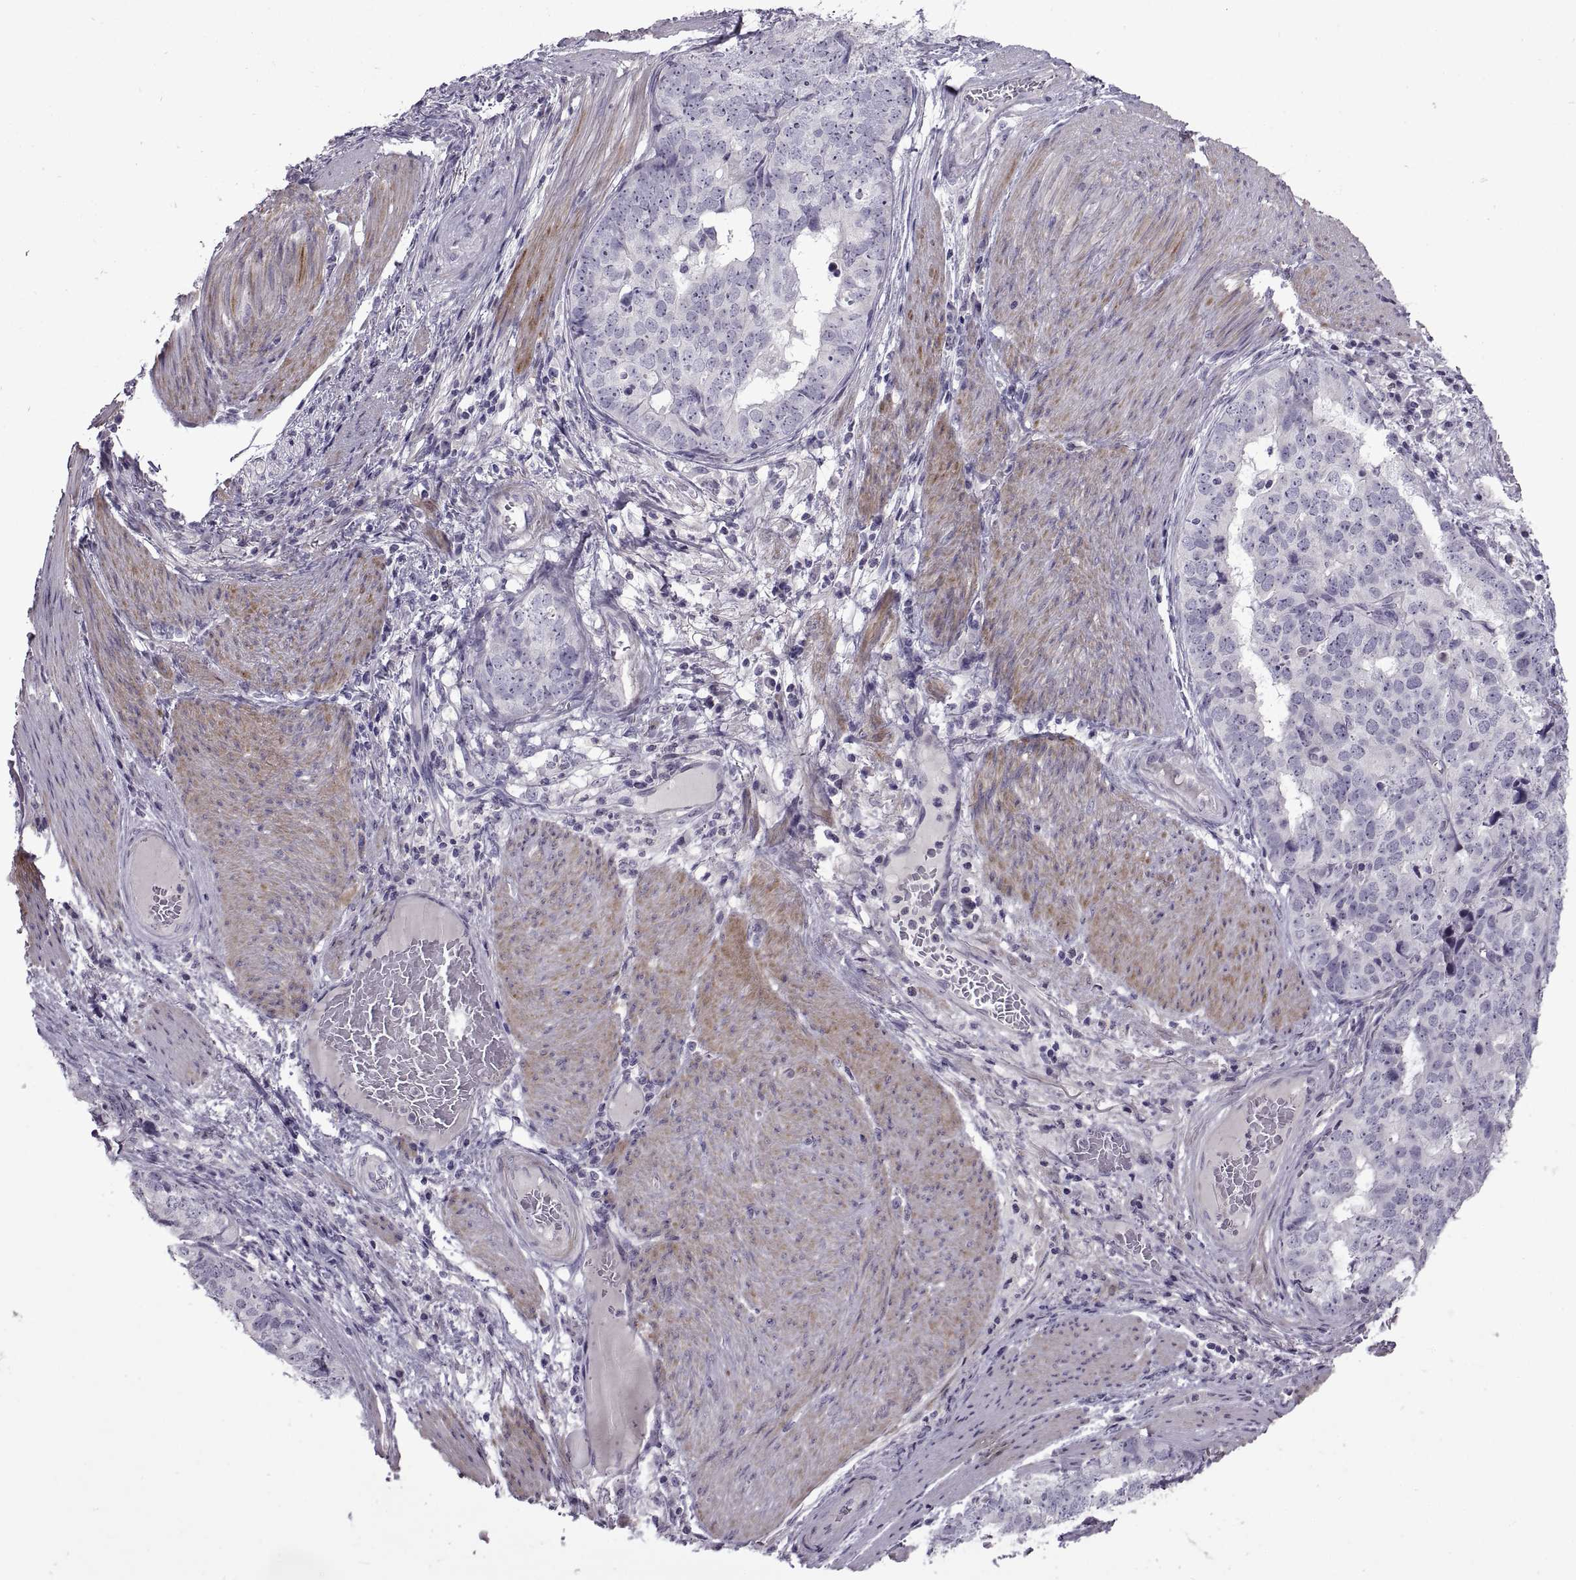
{"staining": {"intensity": "negative", "quantity": "none", "location": "none"}, "tissue": "stomach cancer", "cell_type": "Tumor cells", "image_type": "cancer", "snomed": [{"axis": "morphology", "description": "Adenocarcinoma, NOS"}, {"axis": "topography", "description": "Stomach"}], "caption": "This image is of stomach adenocarcinoma stained with immunohistochemistry (IHC) to label a protein in brown with the nuclei are counter-stained blue. There is no positivity in tumor cells.", "gene": "BSPH1", "patient": {"sex": "male", "age": 69}}